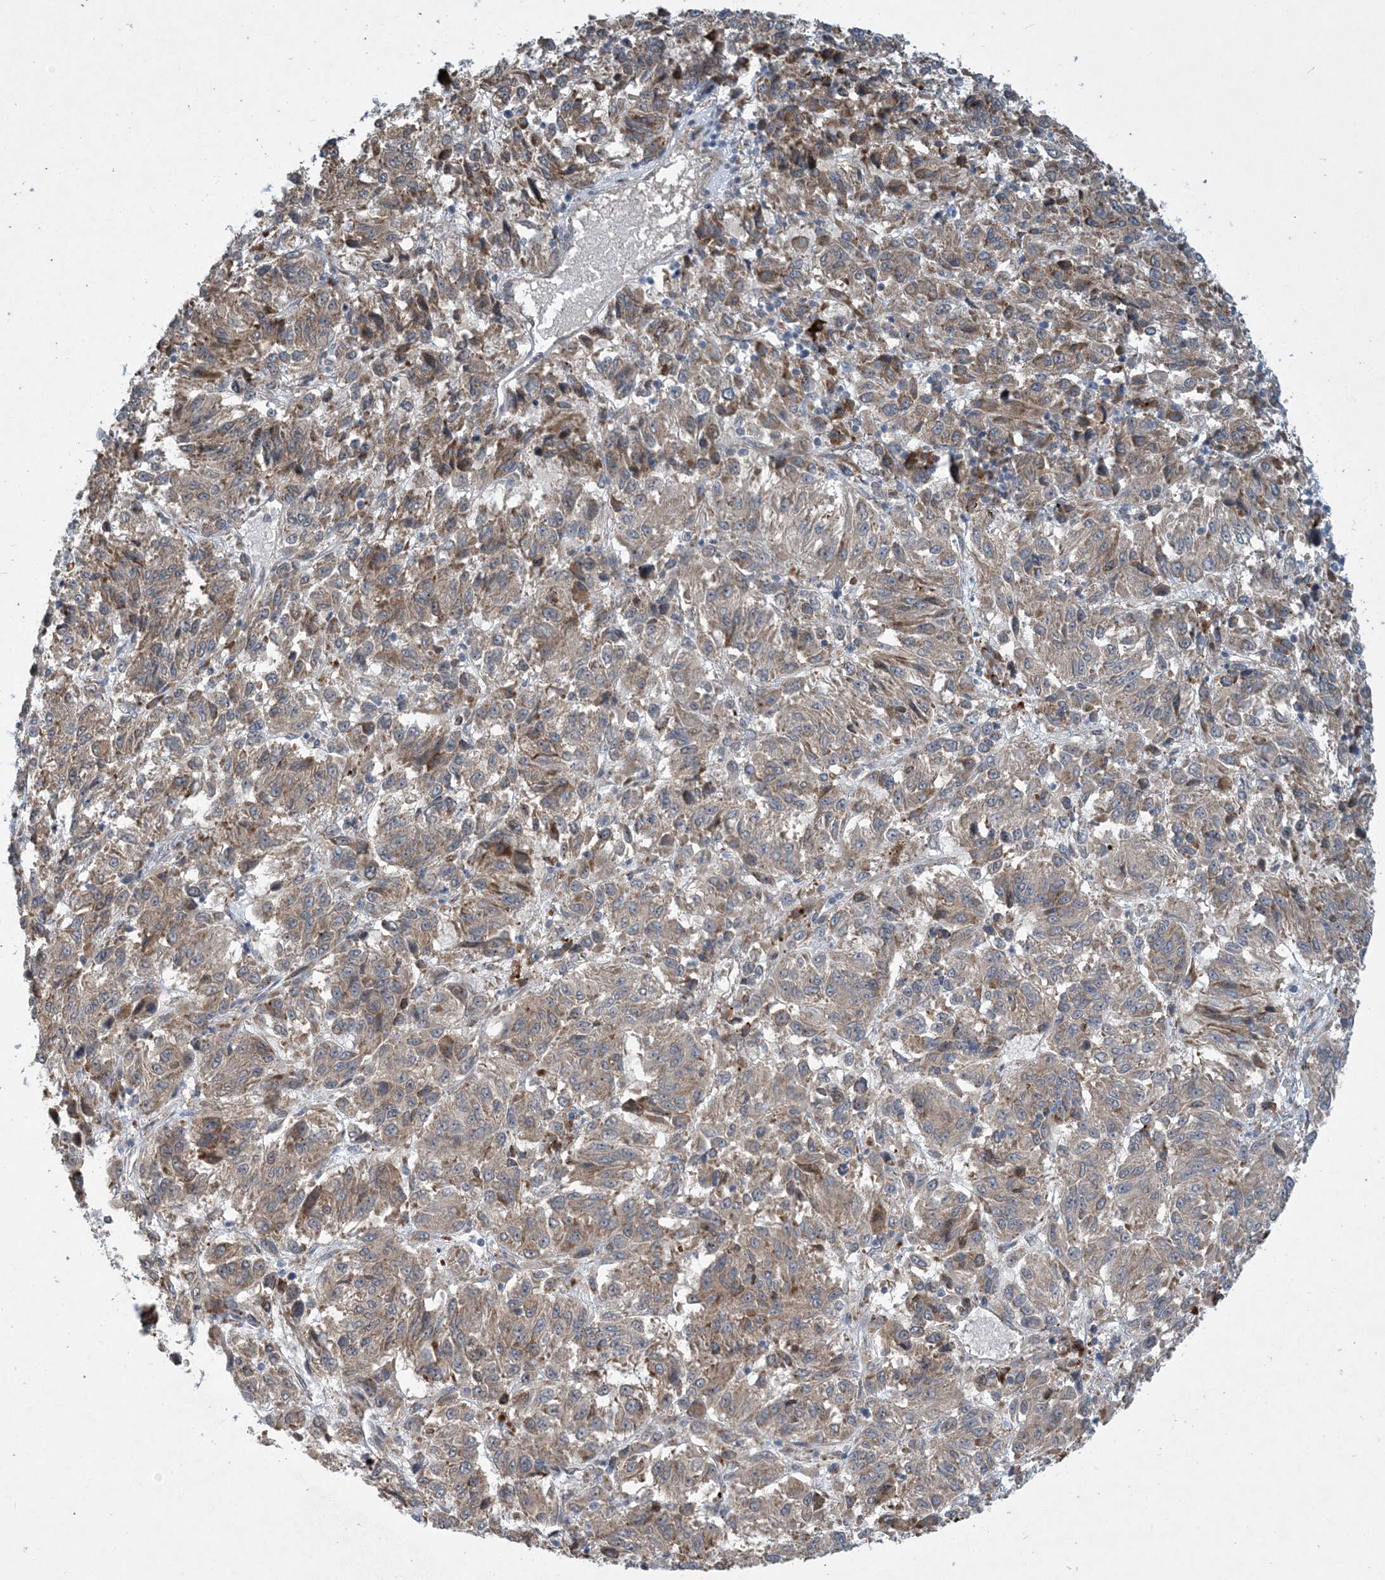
{"staining": {"intensity": "weak", "quantity": ">75%", "location": "cytoplasmic/membranous"}, "tissue": "melanoma", "cell_type": "Tumor cells", "image_type": "cancer", "snomed": [{"axis": "morphology", "description": "Malignant melanoma, Metastatic site"}, {"axis": "topography", "description": "Lung"}], "caption": "An immunohistochemistry (IHC) micrograph of neoplastic tissue is shown. Protein staining in brown highlights weak cytoplasmic/membranous positivity in melanoma within tumor cells.", "gene": "PHOSPHO2", "patient": {"sex": "male", "age": 64}}